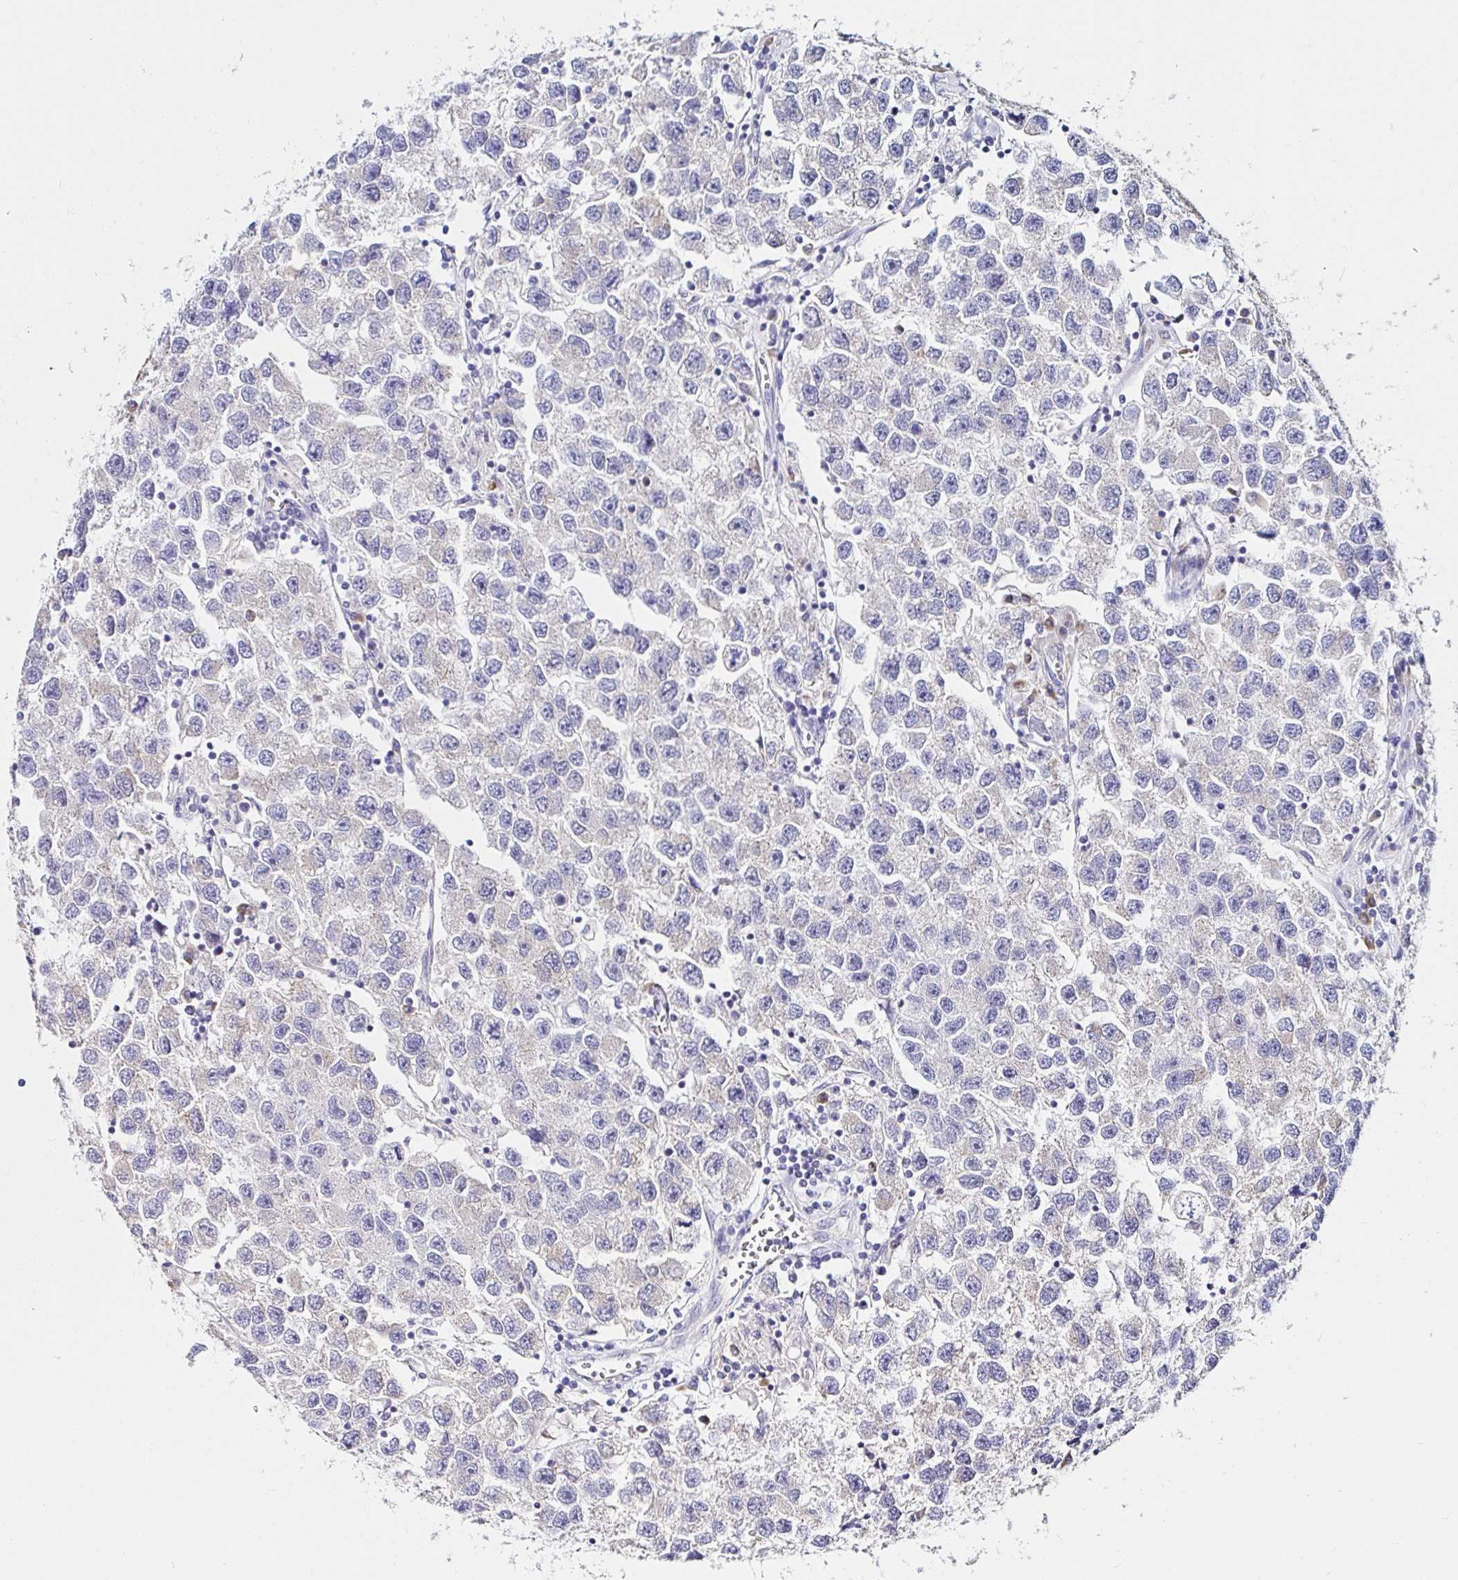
{"staining": {"intensity": "negative", "quantity": "none", "location": "none"}, "tissue": "testis cancer", "cell_type": "Tumor cells", "image_type": "cancer", "snomed": [{"axis": "morphology", "description": "Seminoma, NOS"}, {"axis": "topography", "description": "Testis"}], "caption": "Protein analysis of testis seminoma reveals no significant staining in tumor cells.", "gene": "VSIG2", "patient": {"sex": "male", "age": 26}}